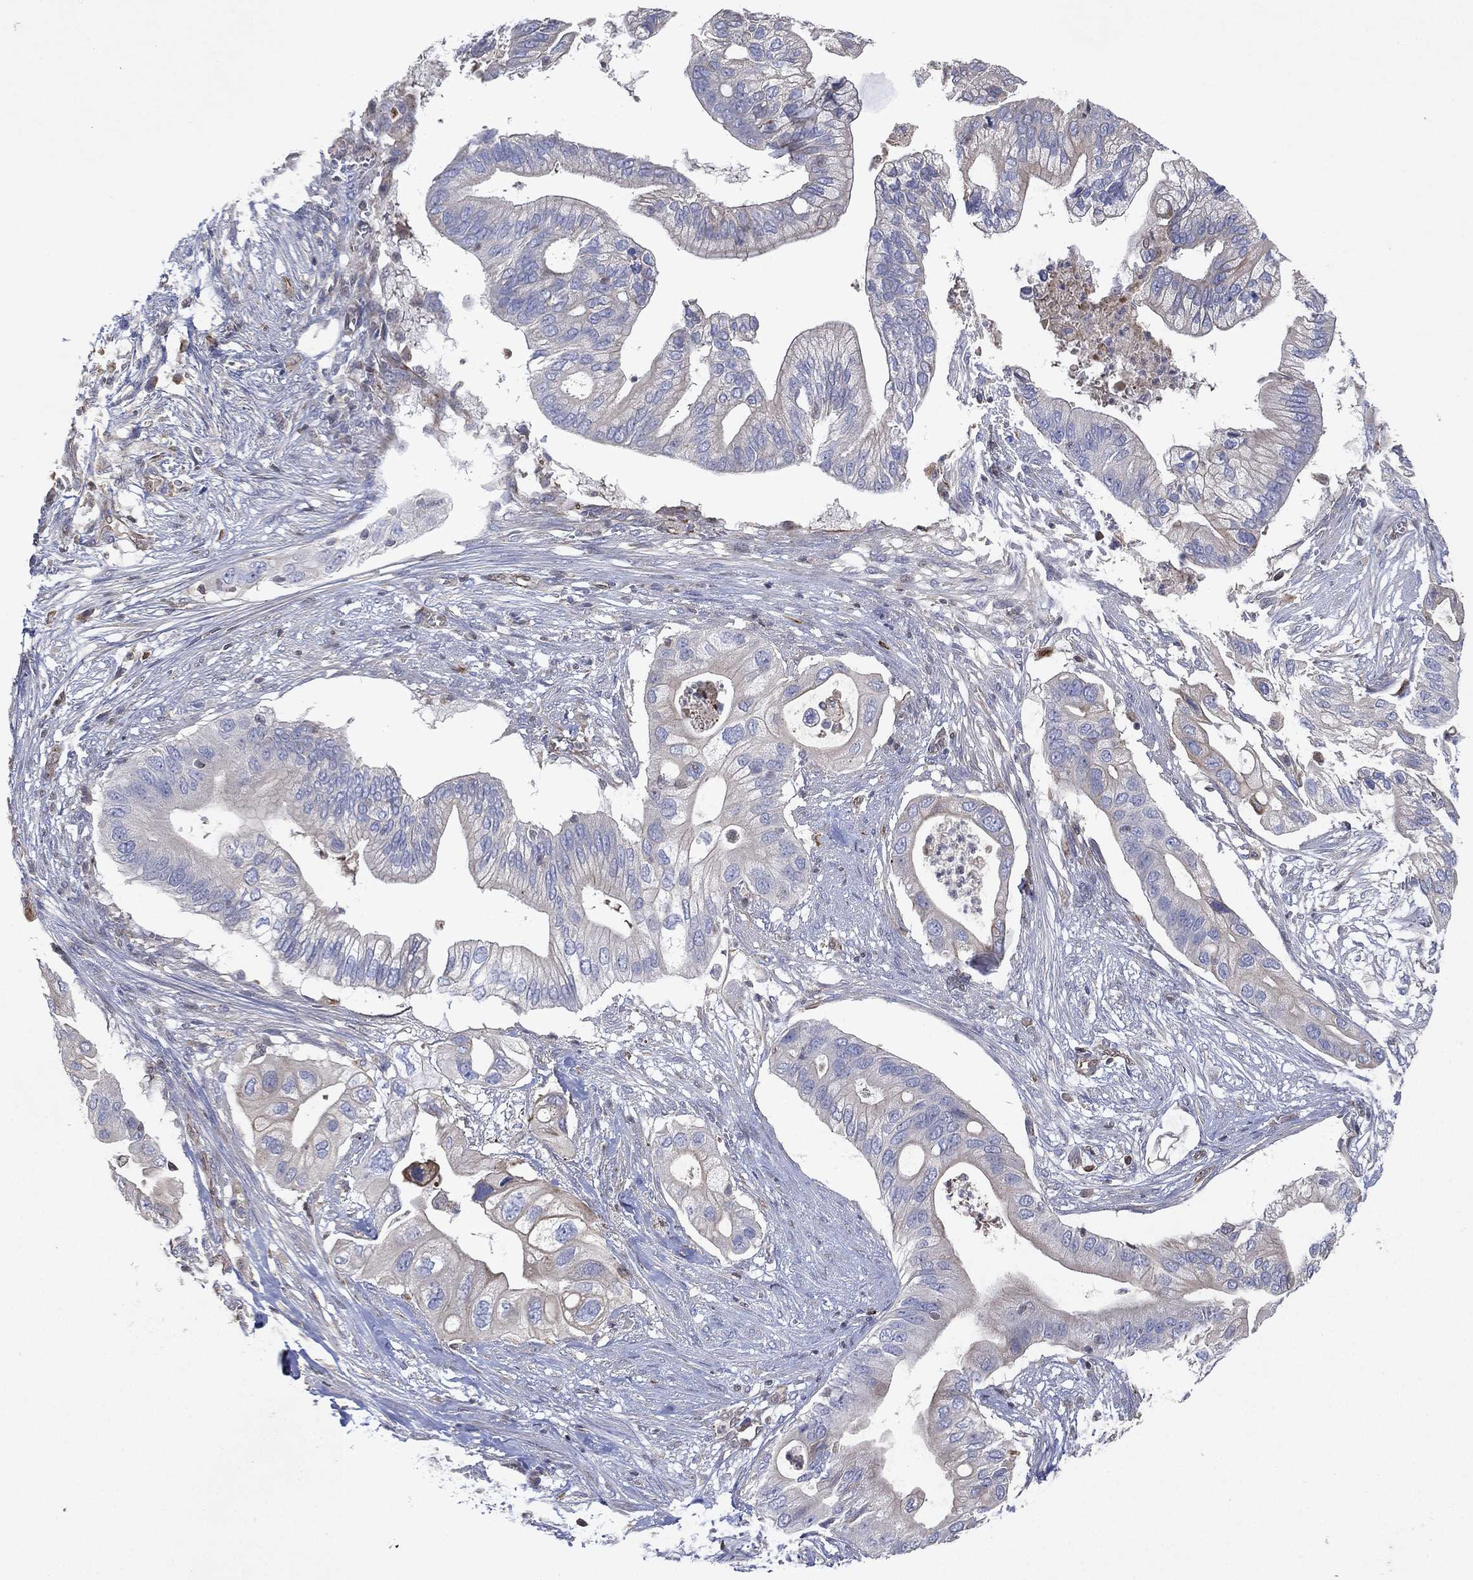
{"staining": {"intensity": "negative", "quantity": "none", "location": "none"}, "tissue": "pancreatic cancer", "cell_type": "Tumor cells", "image_type": "cancer", "snomed": [{"axis": "morphology", "description": "Adenocarcinoma, NOS"}, {"axis": "topography", "description": "Pancreas"}], "caption": "The photomicrograph exhibits no staining of tumor cells in pancreatic cancer.", "gene": "FLI1", "patient": {"sex": "female", "age": 72}}